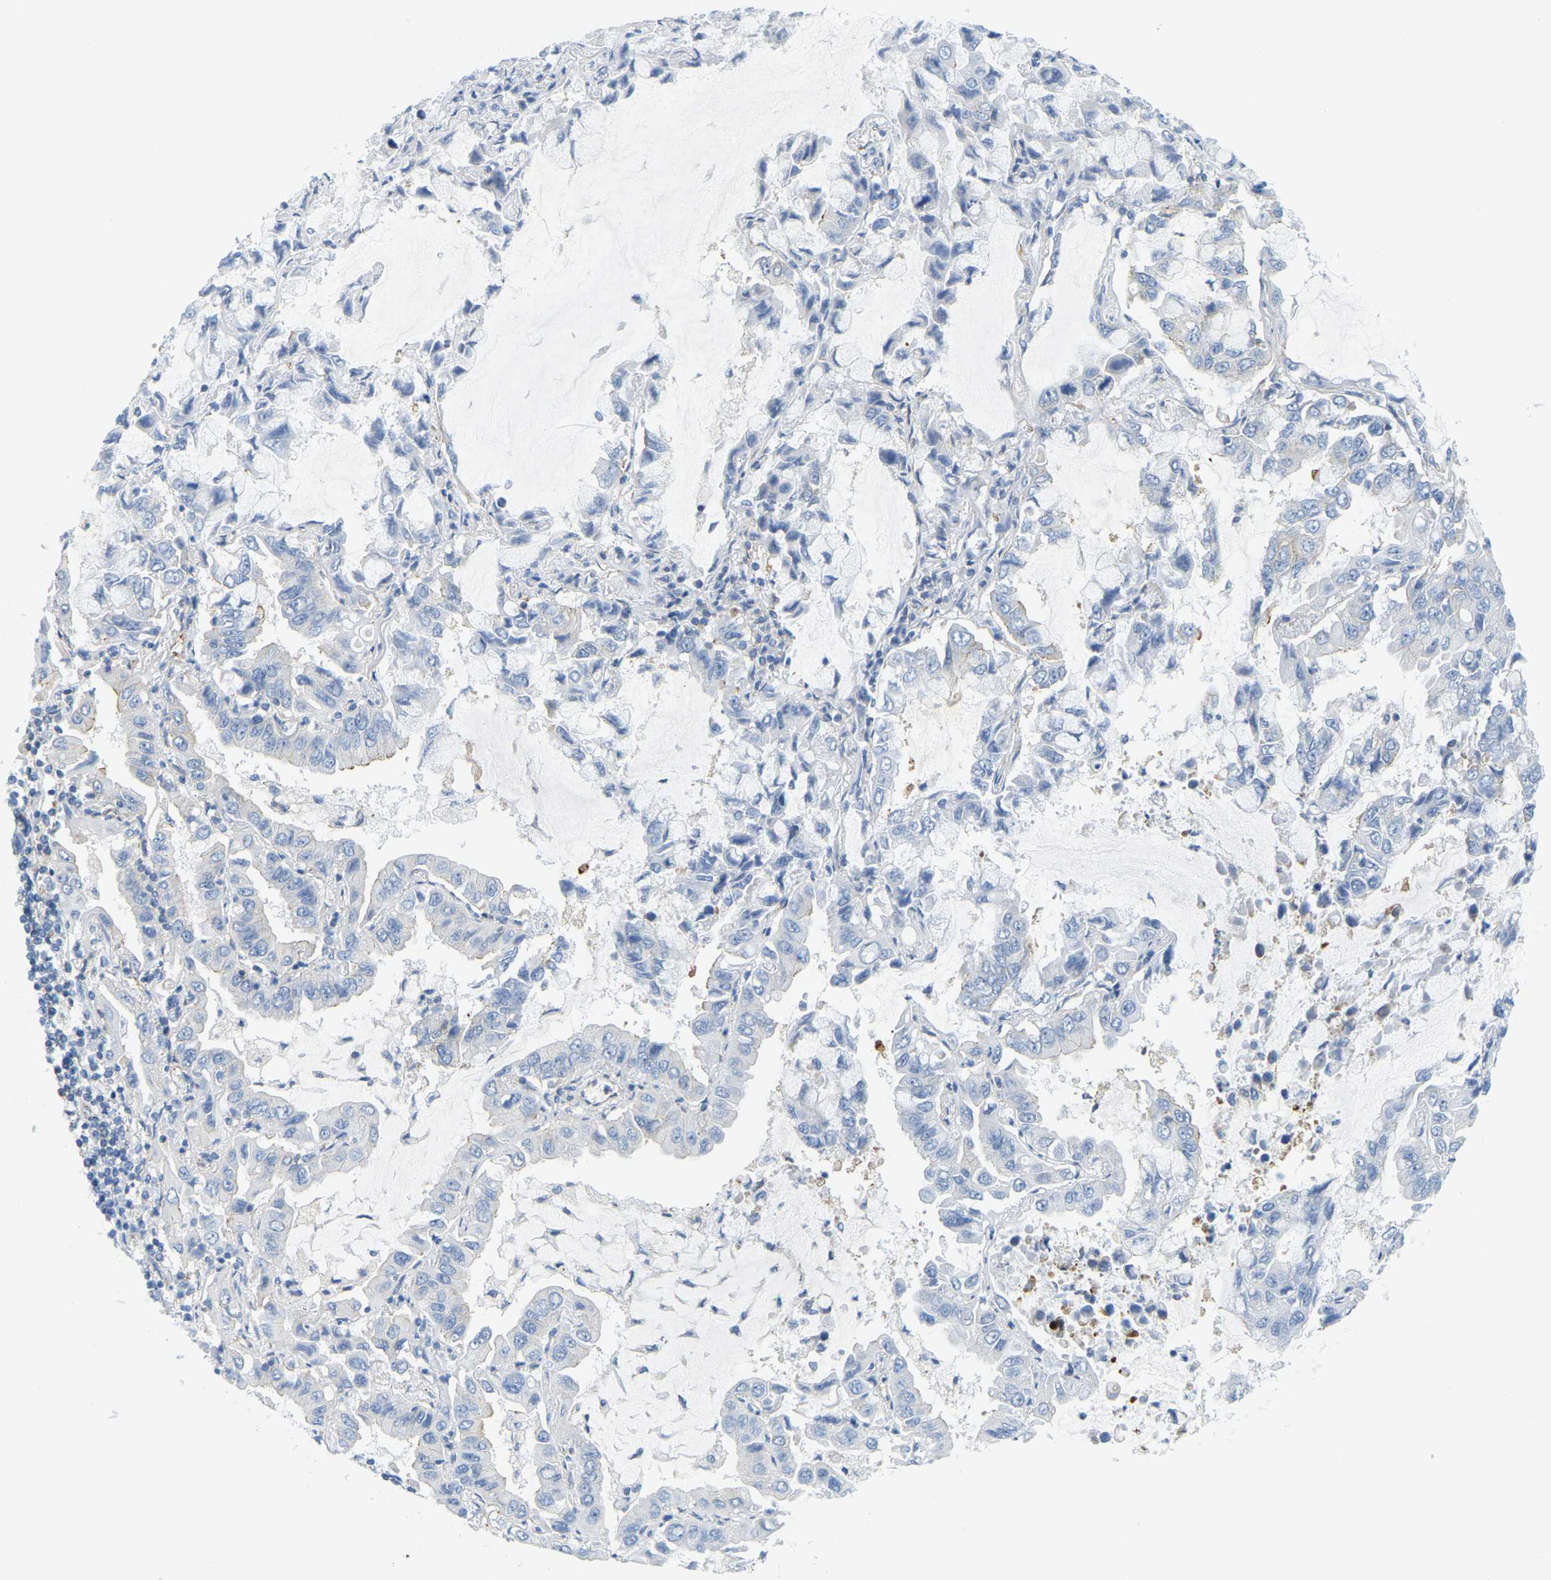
{"staining": {"intensity": "weak", "quantity": "<25%", "location": "cytoplasmic/membranous"}, "tissue": "lung cancer", "cell_type": "Tumor cells", "image_type": "cancer", "snomed": [{"axis": "morphology", "description": "Adenocarcinoma, NOS"}, {"axis": "topography", "description": "Lung"}], "caption": "Image shows no significant protein staining in tumor cells of lung adenocarcinoma.", "gene": "MYL3", "patient": {"sex": "male", "age": 64}}